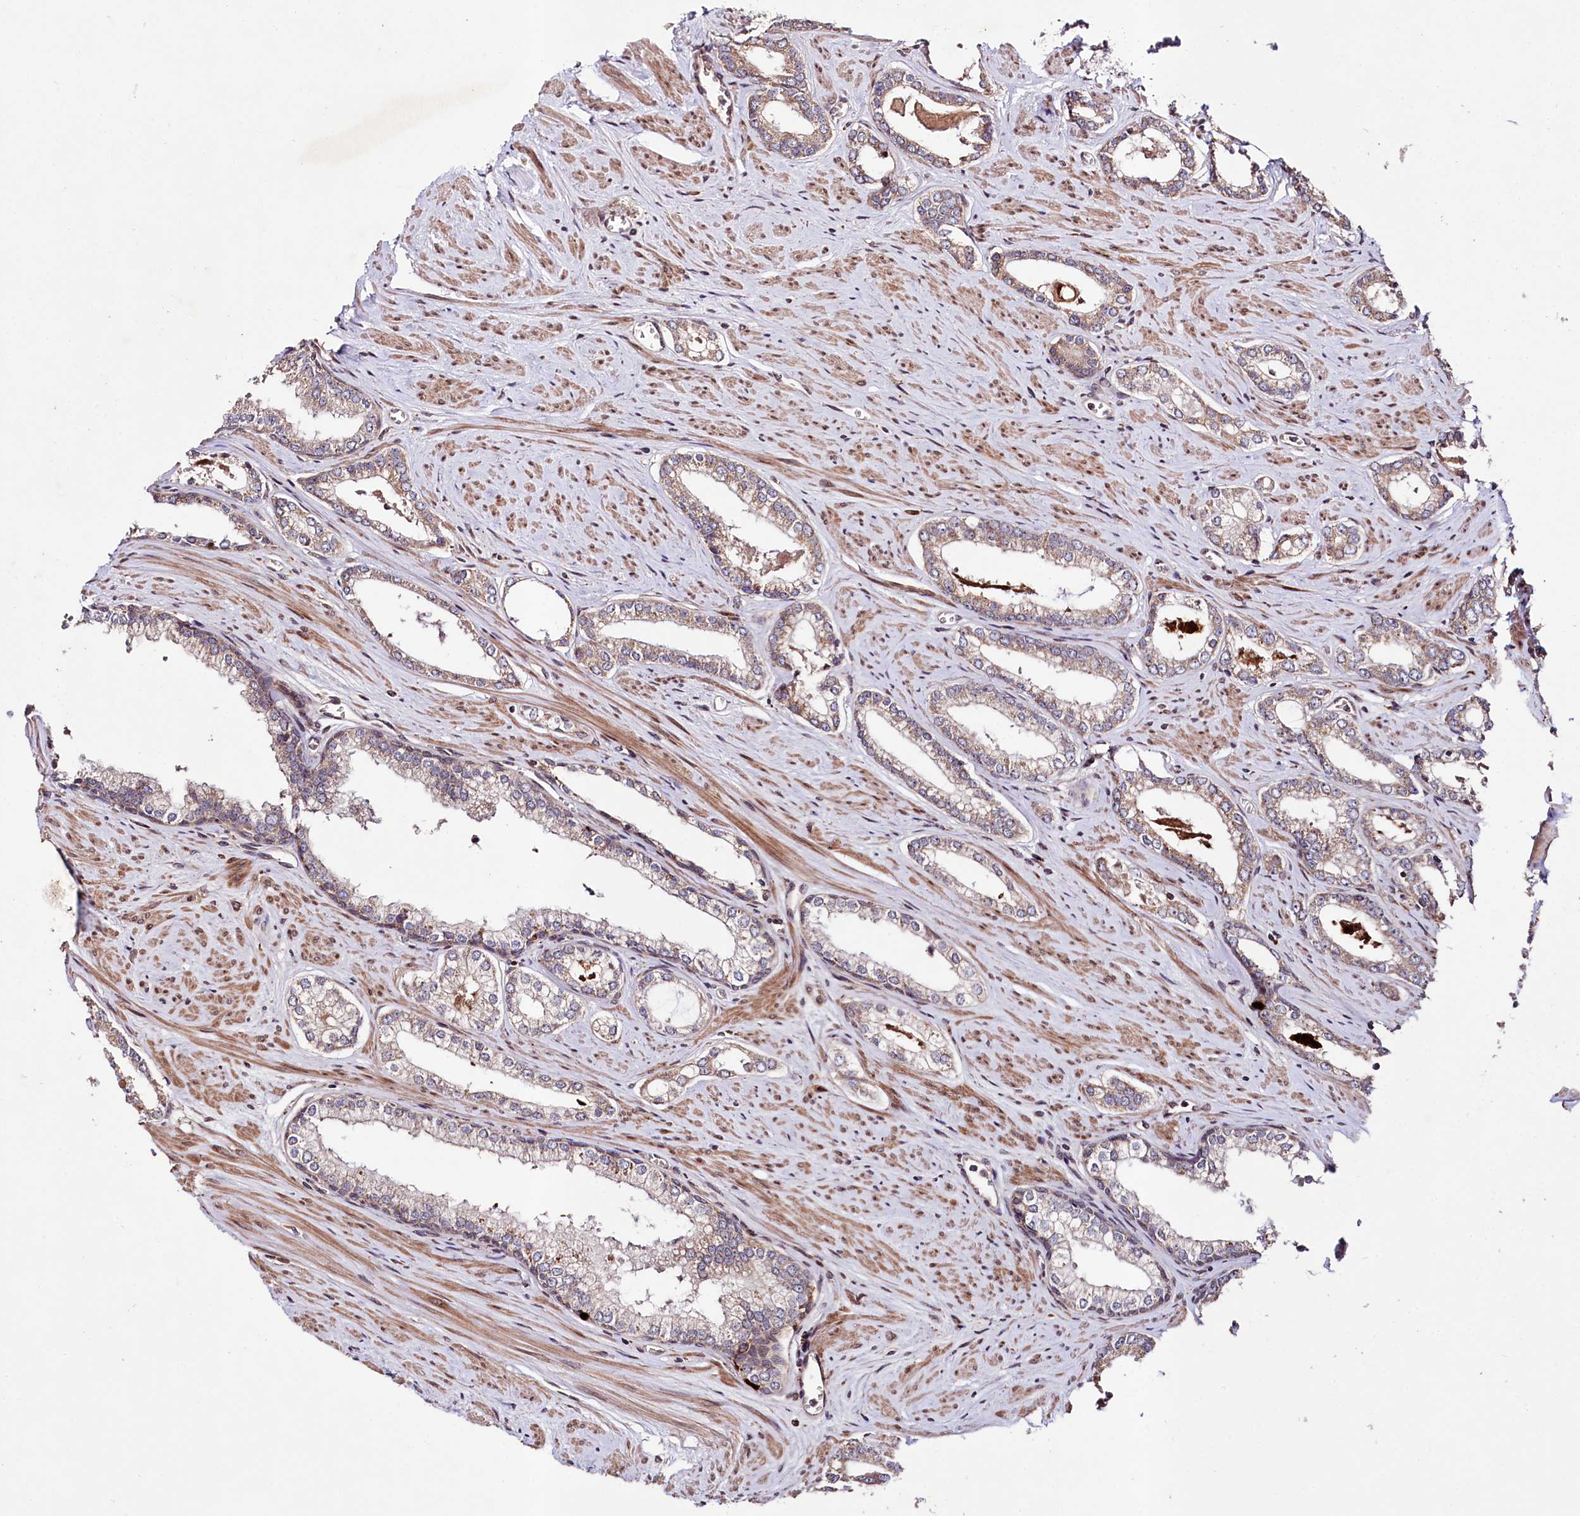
{"staining": {"intensity": "moderate", "quantity": ">75%", "location": "cytoplasmic/membranous"}, "tissue": "prostate cancer", "cell_type": "Tumor cells", "image_type": "cancer", "snomed": [{"axis": "morphology", "description": "Adenocarcinoma, Low grade"}, {"axis": "topography", "description": "Prostate and seminal vesicle, NOS"}], "caption": "Approximately >75% of tumor cells in human prostate low-grade adenocarcinoma demonstrate moderate cytoplasmic/membranous protein staining as visualized by brown immunohistochemical staining.", "gene": "ZNF226", "patient": {"sex": "male", "age": 60}}